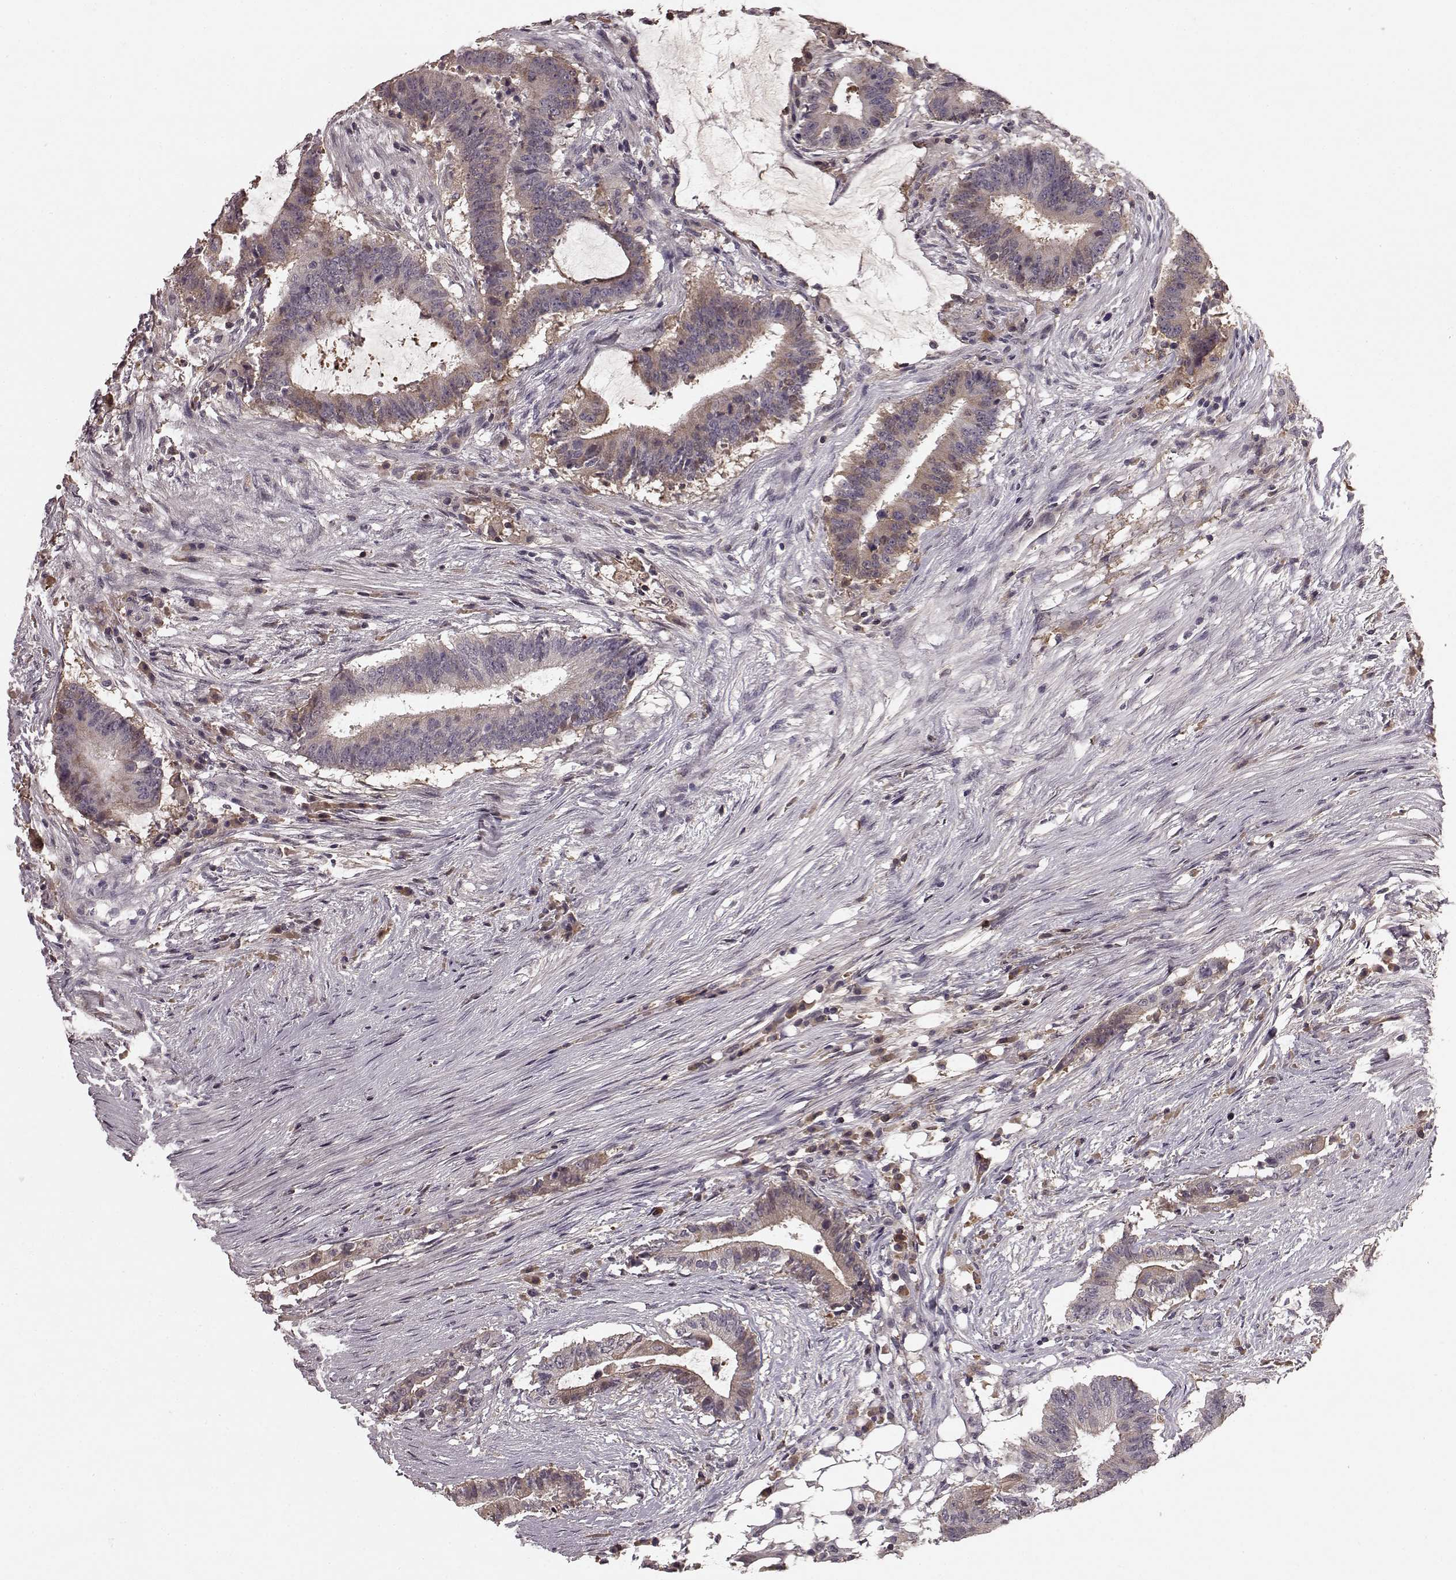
{"staining": {"intensity": "weak", "quantity": "<25%", "location": "cytoplasmic/membranous"}, "tissue": "colorectal cancer", "cell_type": "Tumor cells", "image_type": "cancer", "snomed": [{"axis": "morphology", "description": "Adenocarcinoma, NOS"}, {"axis": "topography", "description": "Colon"}], "caption": "Tumor cells show no significant expression in colorectal cancer (adenocarcinoma). (Immunohistochemistry (ihc), brightfield microscopy, high magnification).", "gene": "SLC22A18", "patient": {"sex": "female", "age": 43}}